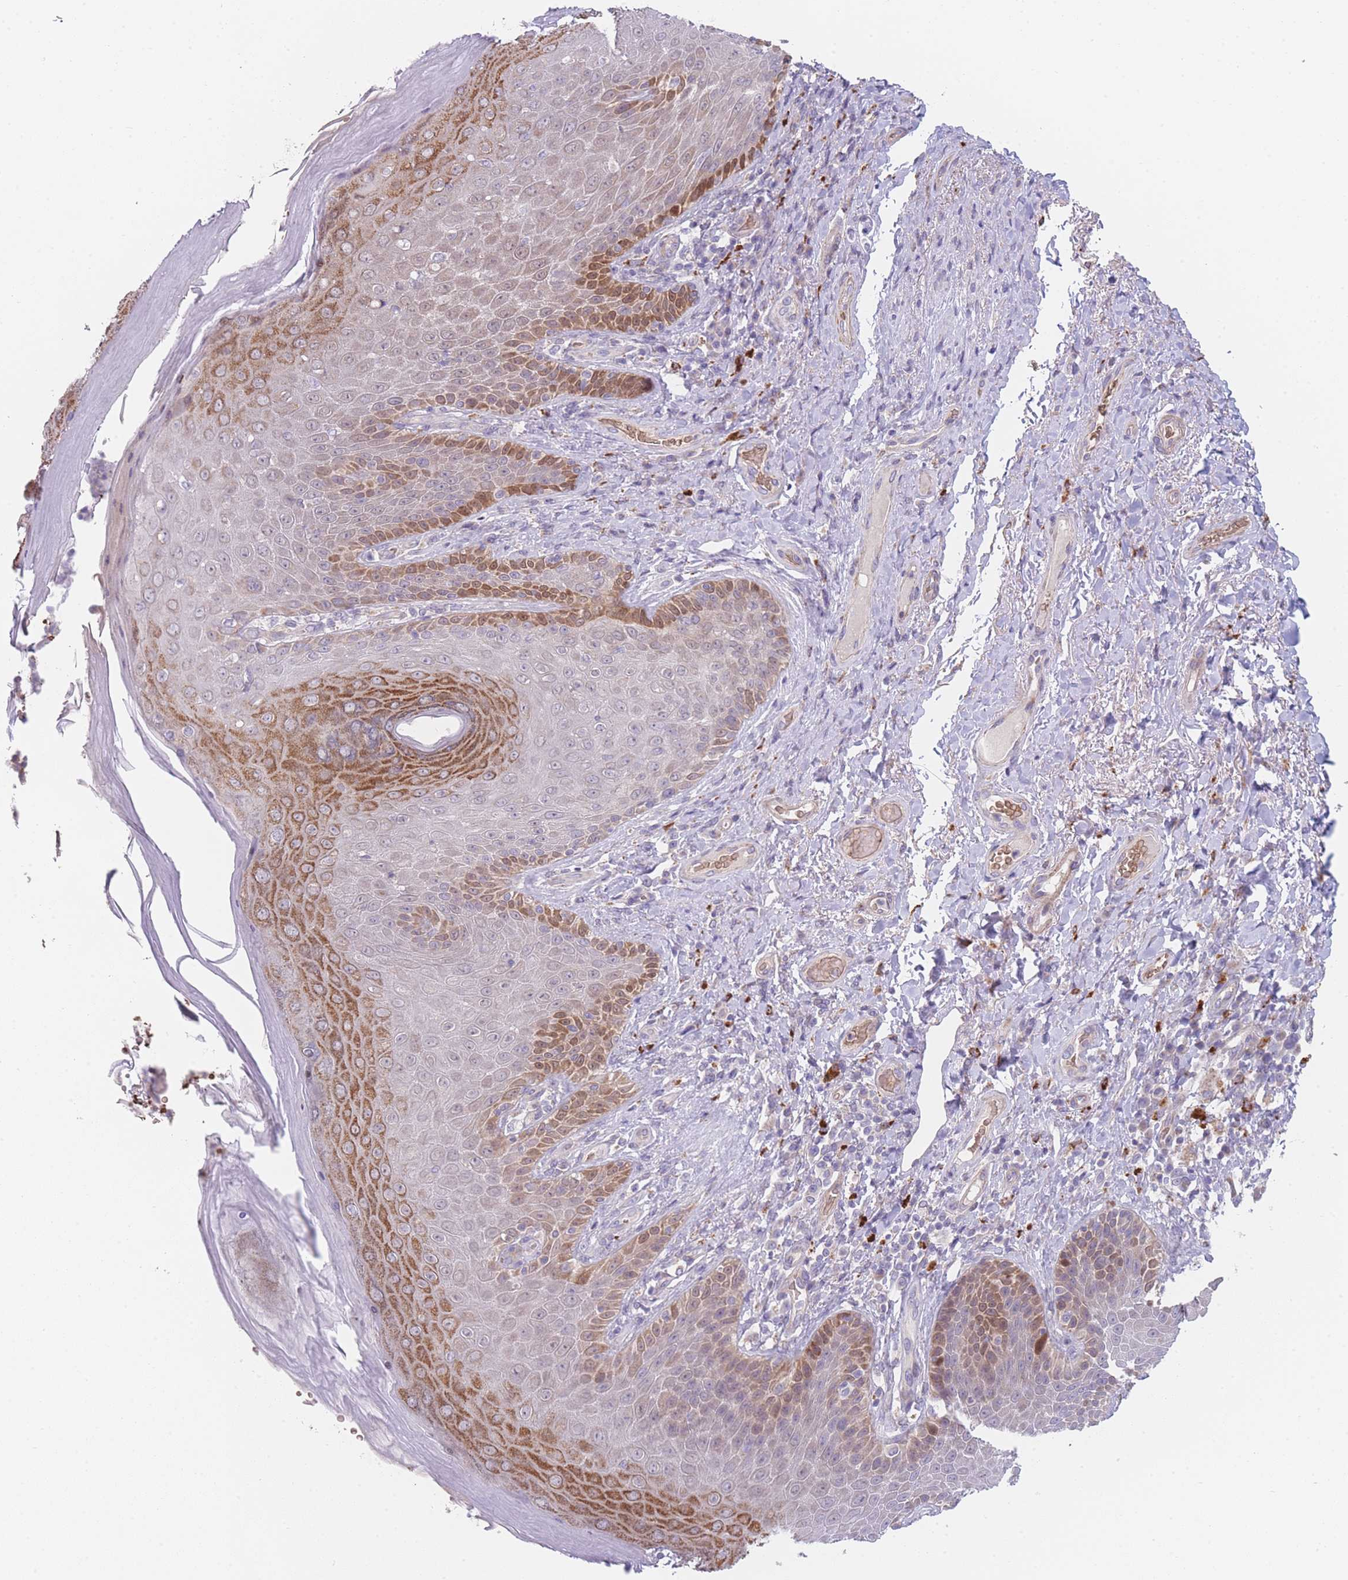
{"staining": {"intensity": "moderate", "quantity": "25%-75%", "location": "cytoplasmic/membranous"}, "tissue": "skin", "cell_type": "Epidermal cells", "image_type": "normal", "snomed": [{"axis": "morphology", "description": "Normal tissue, NOS"}, {"axis": "topography", "description": "Anal"}], "caption": "Immunohistochemical staining of benign human skin reveals 25%-75% levels of moderate cytoplasmic/membranous protein expression in about 25%-75% of epidermal cells. Using DAB (3,3'-diaminobenzidine) (brown) and hematoxylin (blue) stains, captured at high magnification using brightfield microscopy.", "gene": "SMPD4", "patient": {"sex": "female", "age": 89}}